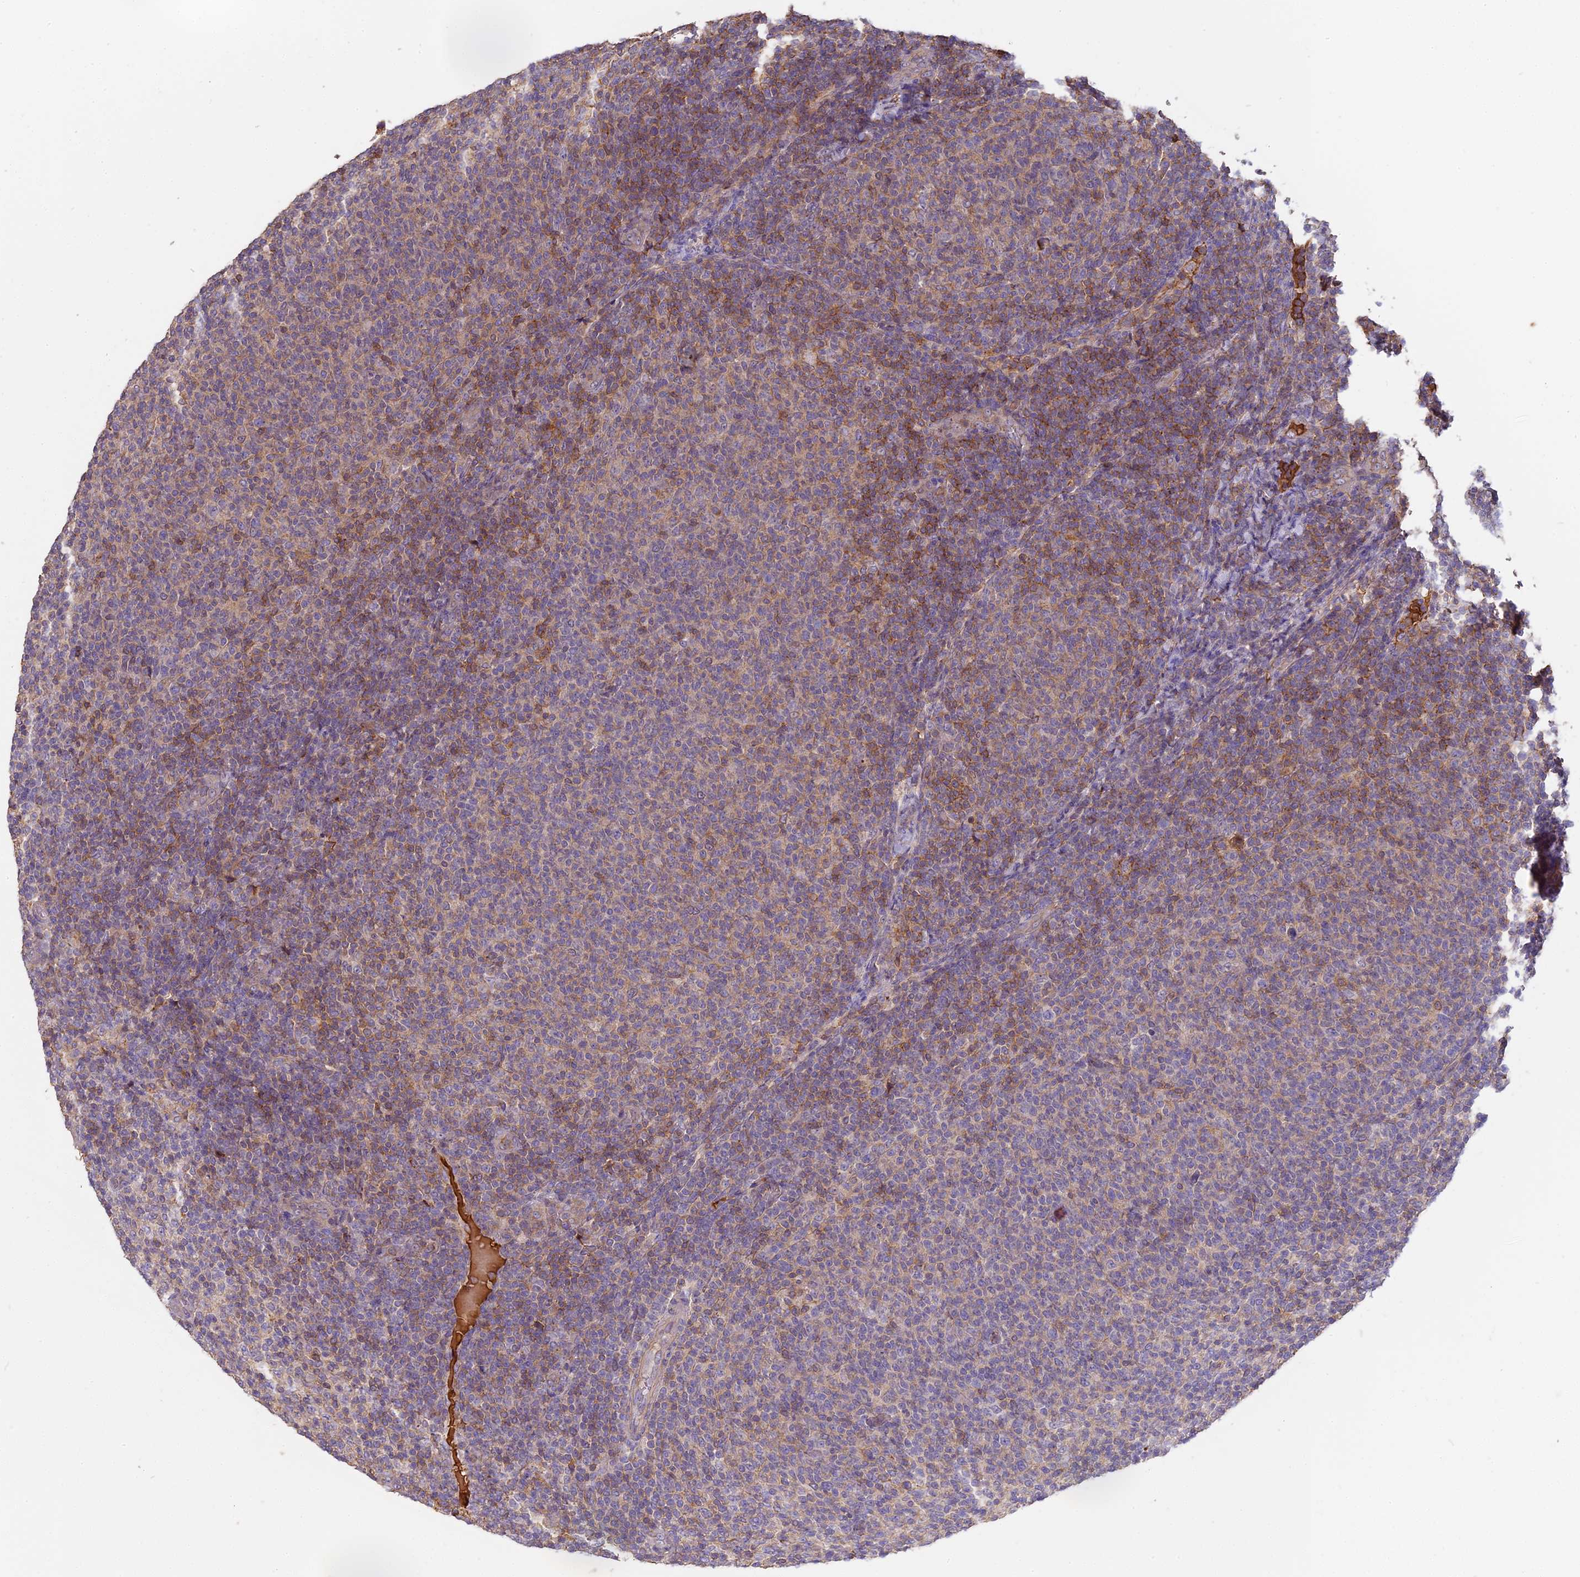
{"staining": {"intensity": "moderate", "quantity": "<25%", "location": "cytoplasmic/membranous"}, "tissue": "lymphoma", "cell_type": "Tumor cells", "image_type": "cancer", "snomed": [{"axis": "morphology", "description": "Malignant lymphoma, non-Hodgkin's type, Low grade"}, {"axis": "topography", "description": "Lymph node"}], "caption": "Protein analysis of malignant lymphoma, non-Hodgkin's type (low-grade) tissue reveals moderate cytoplasmic/membranous expression in about <25% of tumor cells.", "gene": "CFAP119", "patient": {"sex": "male", "age": 66}}